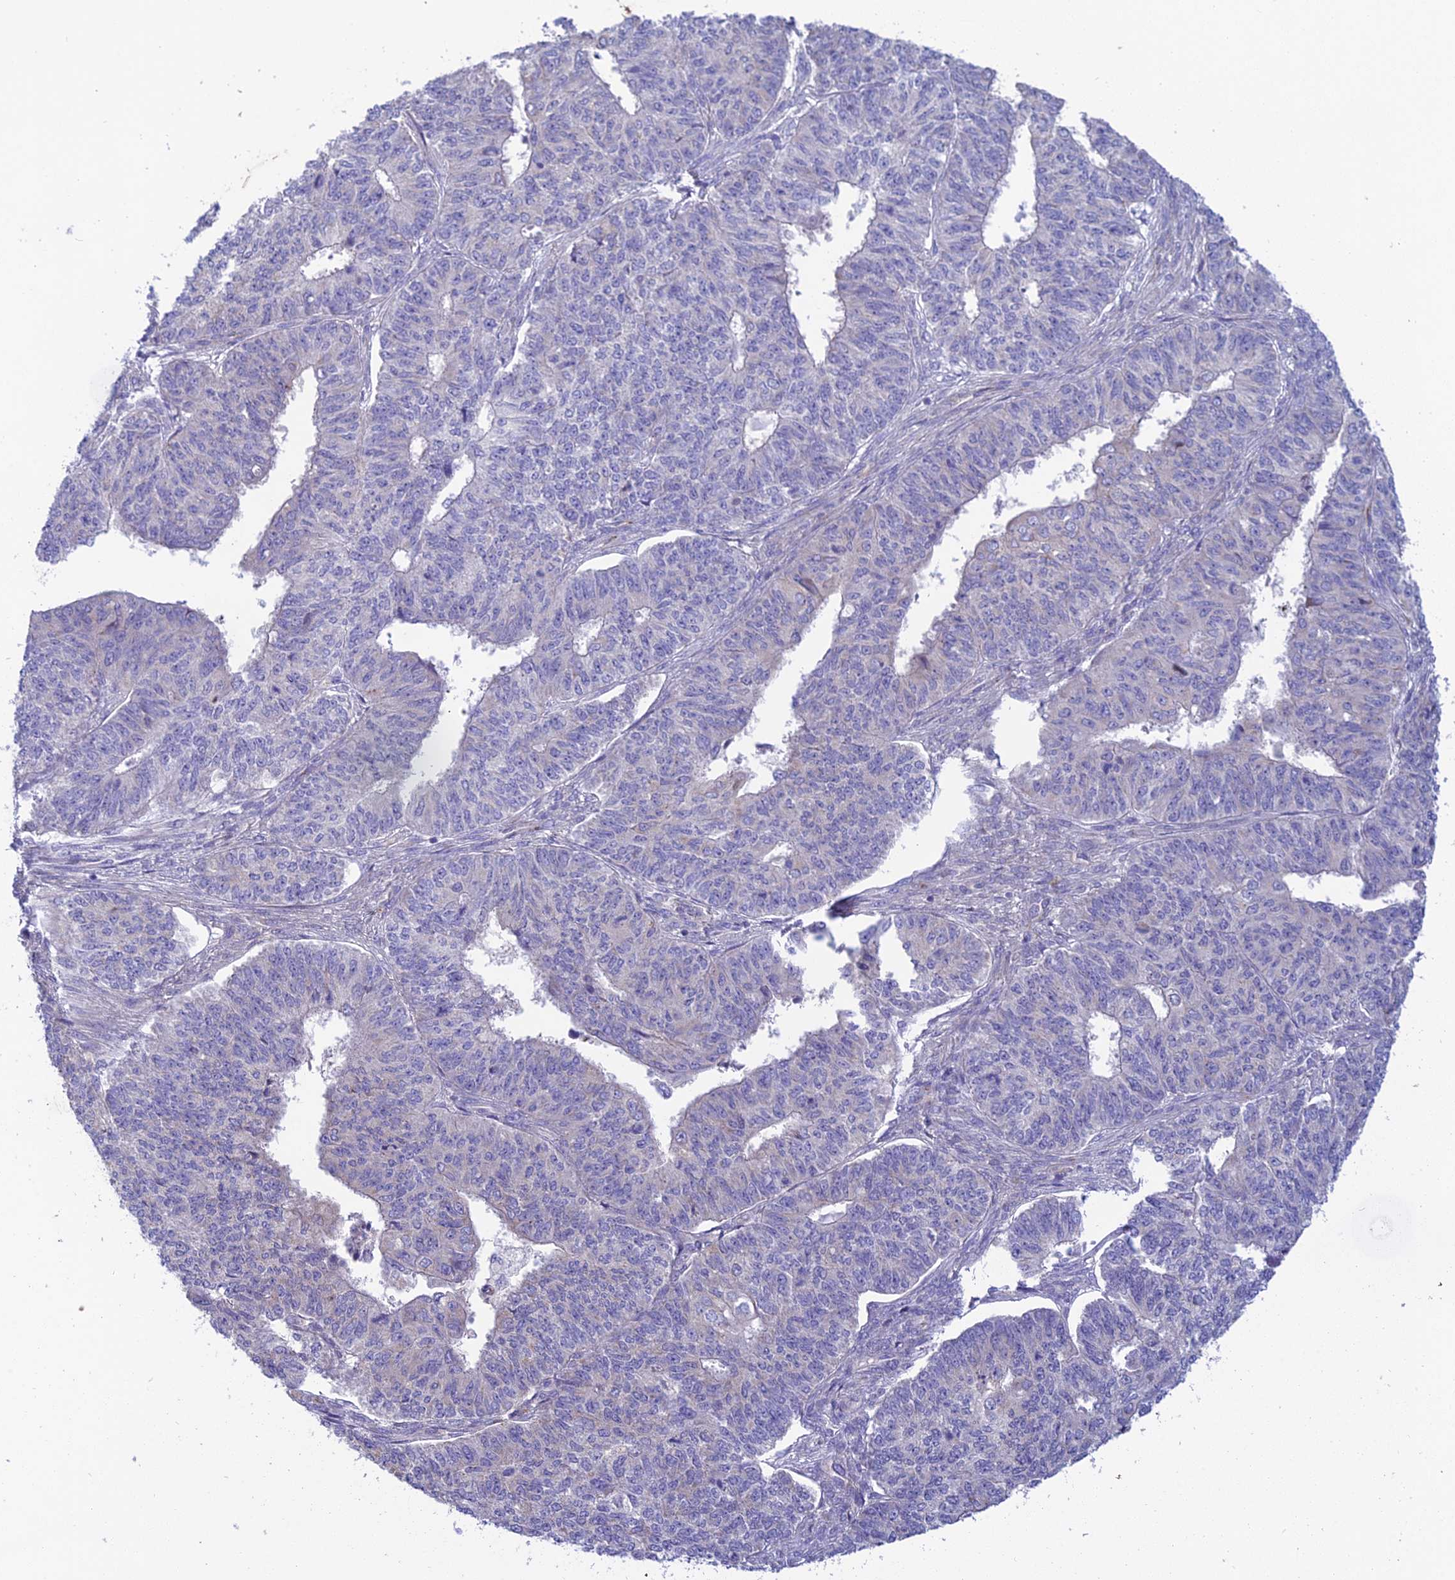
{"staining": {"intensity": "negative", "quantity": "none", "location": "none"}, "tissue": "endometrial cancer", "cell_type": "Tumor cells", "image_type": "cancer", "snomed": [{"axis": "morphology", "description": "Adenocarcinoma, NOS"}, {"axis": "topography", "description": "Endometrium"}], "caption": "IHC of human endometrial adenocarcinoma exhibits no positivity in tumor cells. (DAB (3,3'-diaminobenzidine) immunohistochemistry, high magnification).", "gene": "DUS2", "patient": {"sex": "female", "age": 32}}